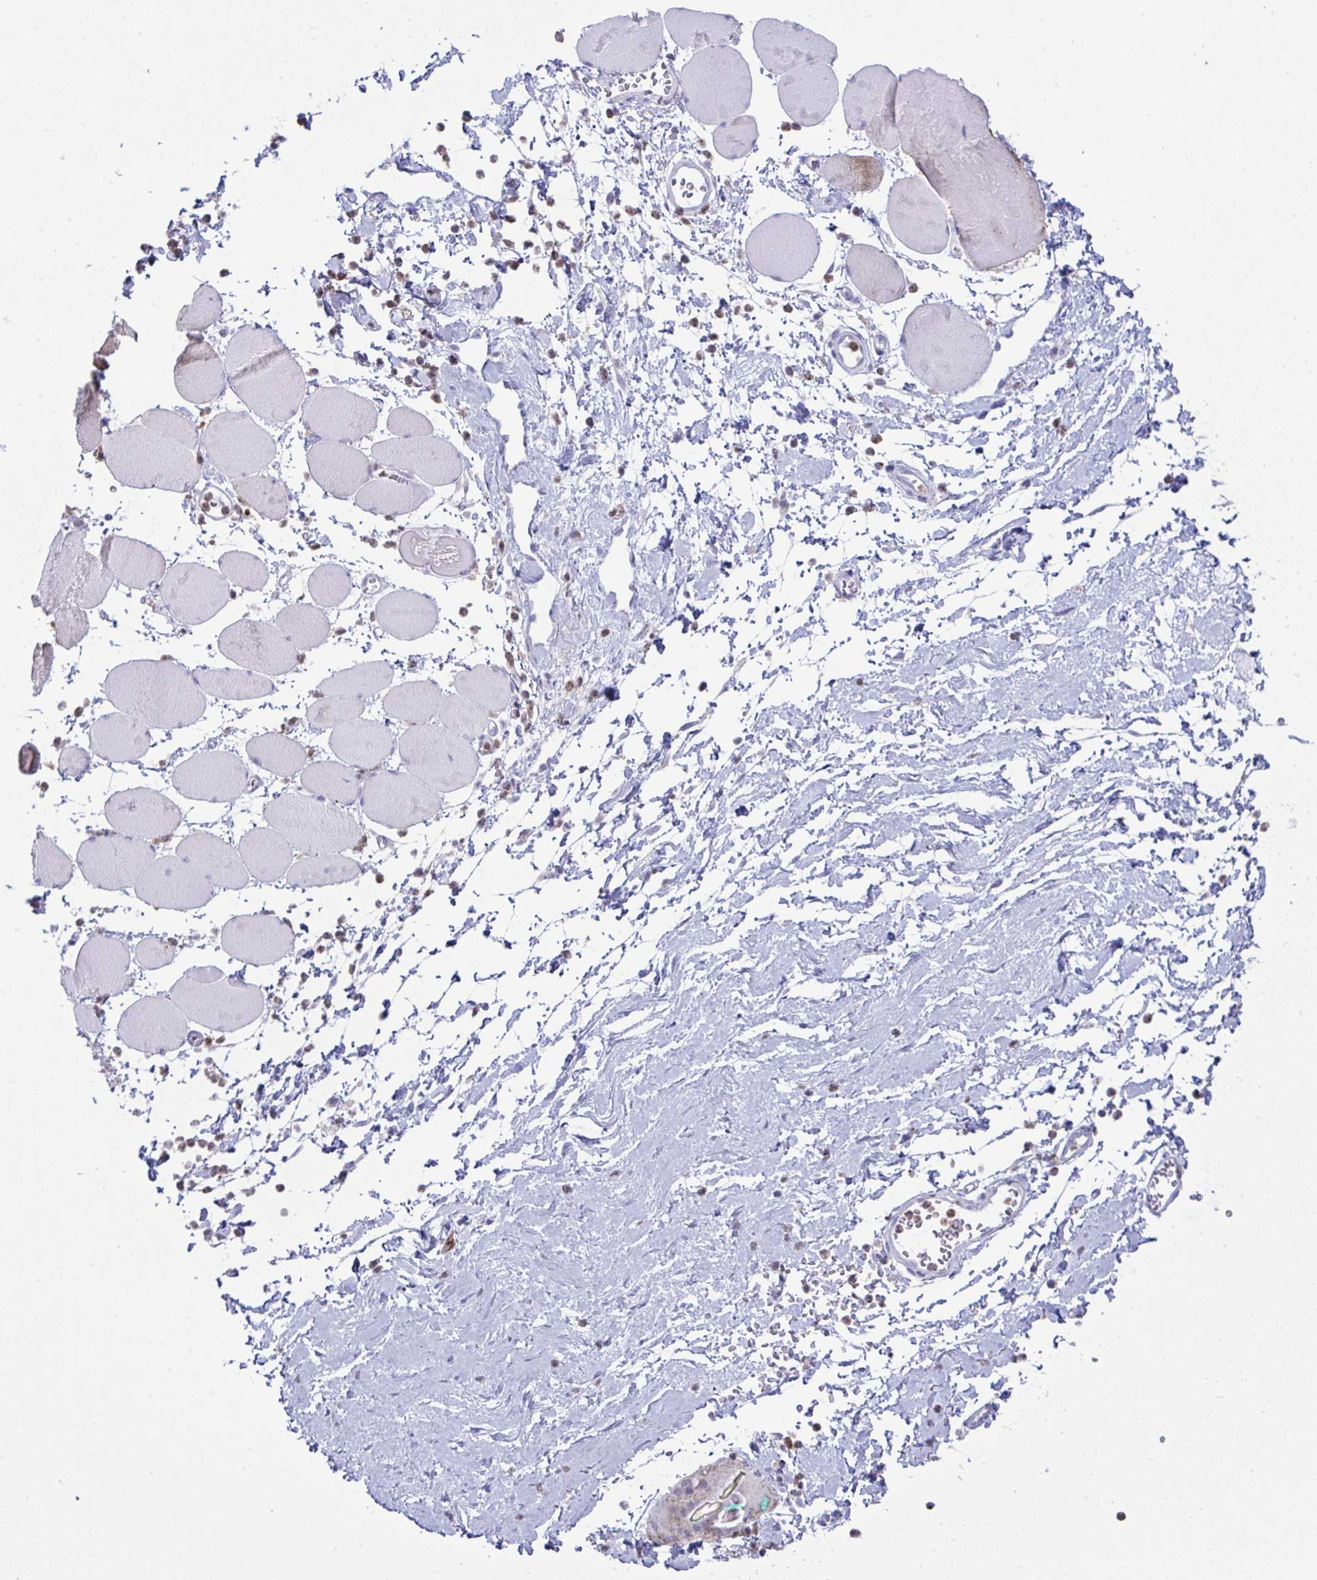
{"staining": {"intensity": "weak", "quantity": "<25%", "location": "cytoplasmic/membranous"}, "tissue": "skeletal muscle", "cell_type": "Myocytes", "image_type": "normal", "snomed": [{"axis": "morphology", "description": "Normal tissue, NOS"}, {"axis": "topography", "description": "Skeletal muscle"}], "caption": "Immunohistochemistry micrograph of benign human skeletal muscle stained for a protein (brown), which displays no positivity in myocytes.", "gene": "PLA2G12B", "patient": {"sex": "female", "age": 75}}